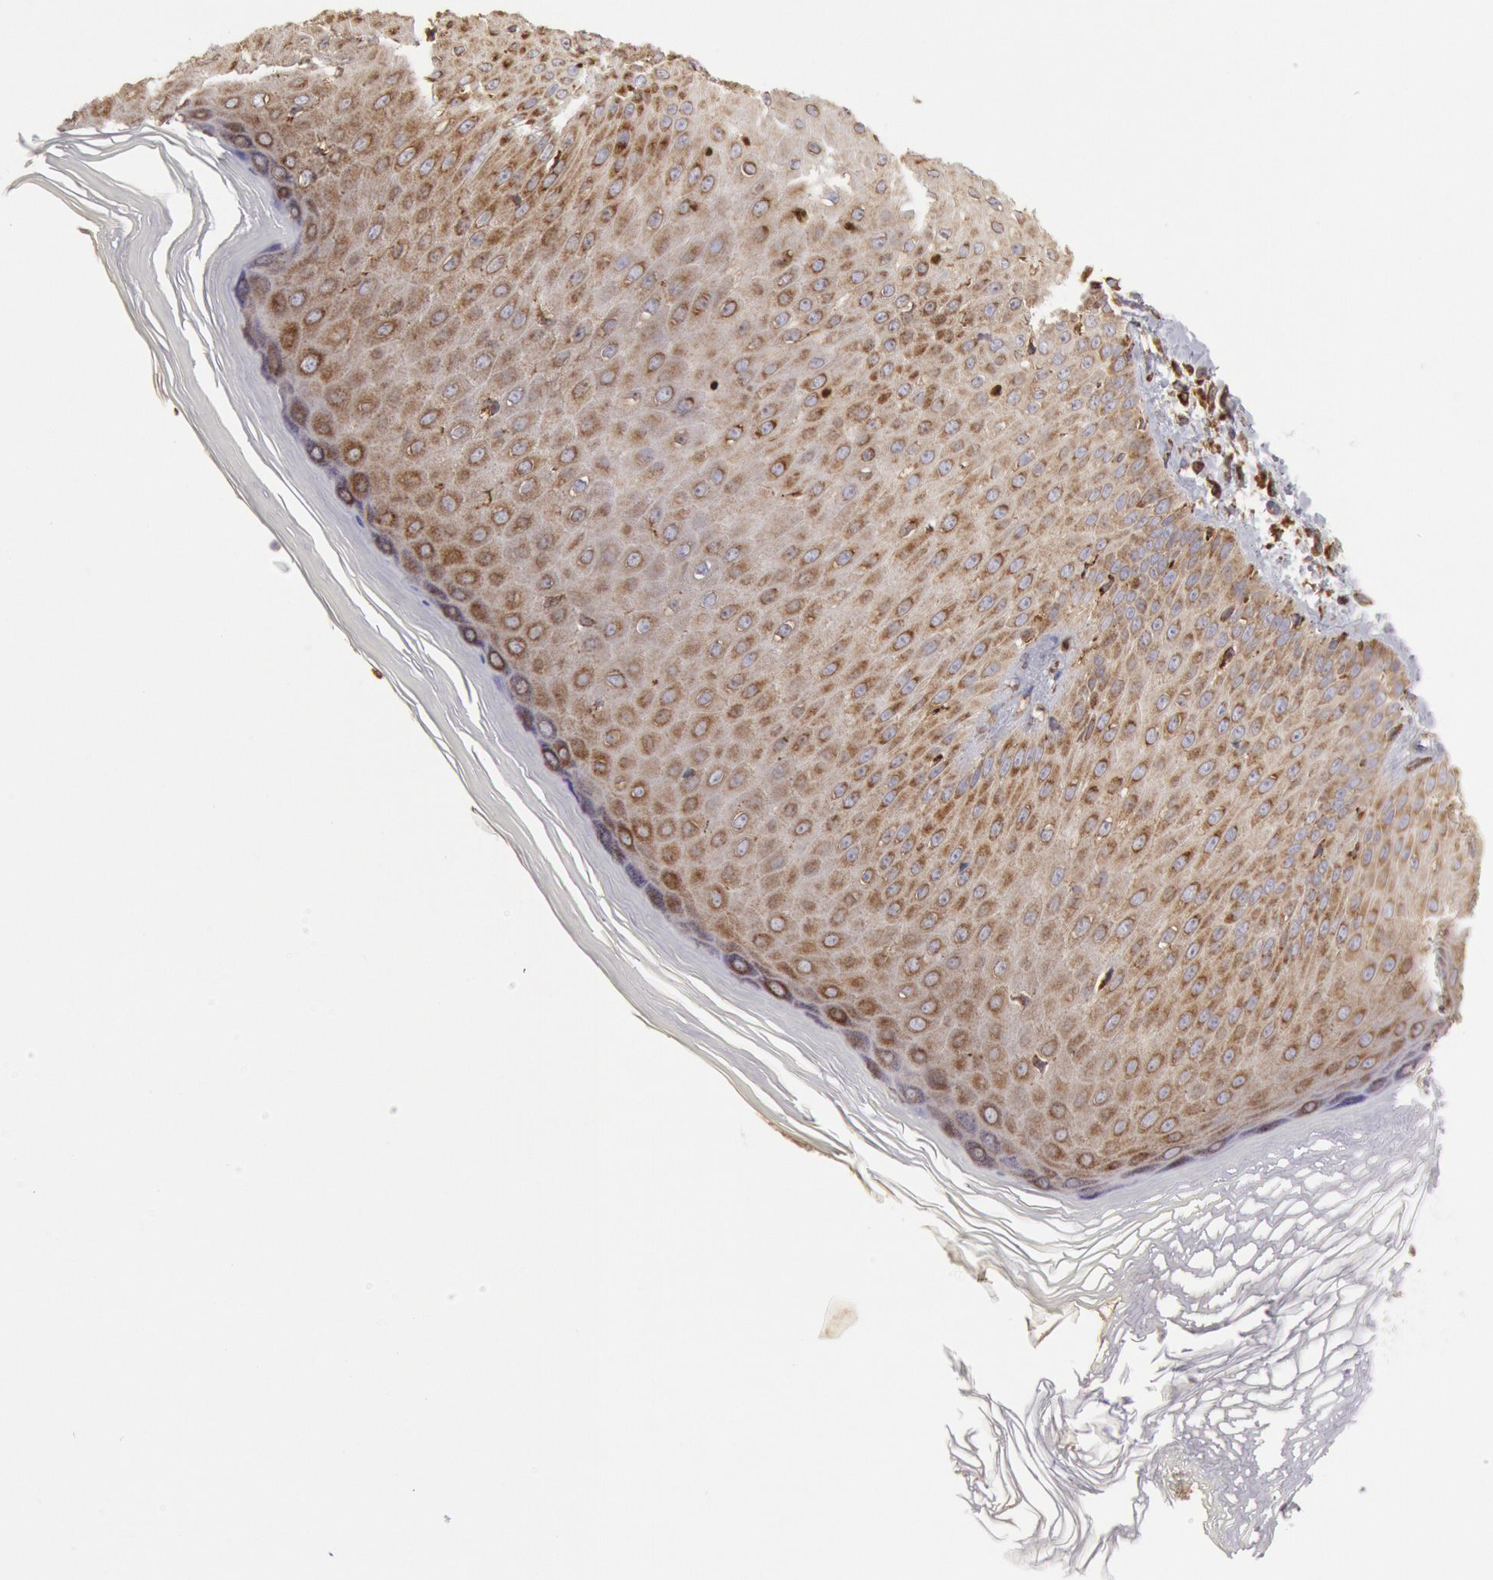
{"staining": {"intensity": "moderate", "quantity": ">75%", "location": "cytoplasmic/membranous"}, "tissue": "skin", "cell_type": "Epidermal cells", "image_type": "normal", "snomed": [{"axis": "morphology", "description": "Normal tissue, NOS"}, {"axis": "morphology", "description": "Inflammation, NOS"}, {"axis": "topography", "description": "Soft tissue"}, {"axis": "topography", "description": "Anal"}], "caption": "A photomicrograph of human skin stained for a protein demonstrates moderate cytoplasmic/membranous brown staining in epidermal cells. The staining was performed using DAB to visualize the protein expression in brown, while the nuclei were stained in blue with hematoxylin (Magnification: 20x).", "gene": "ERP44", "patient": {"sex": "female", "age": 15}}